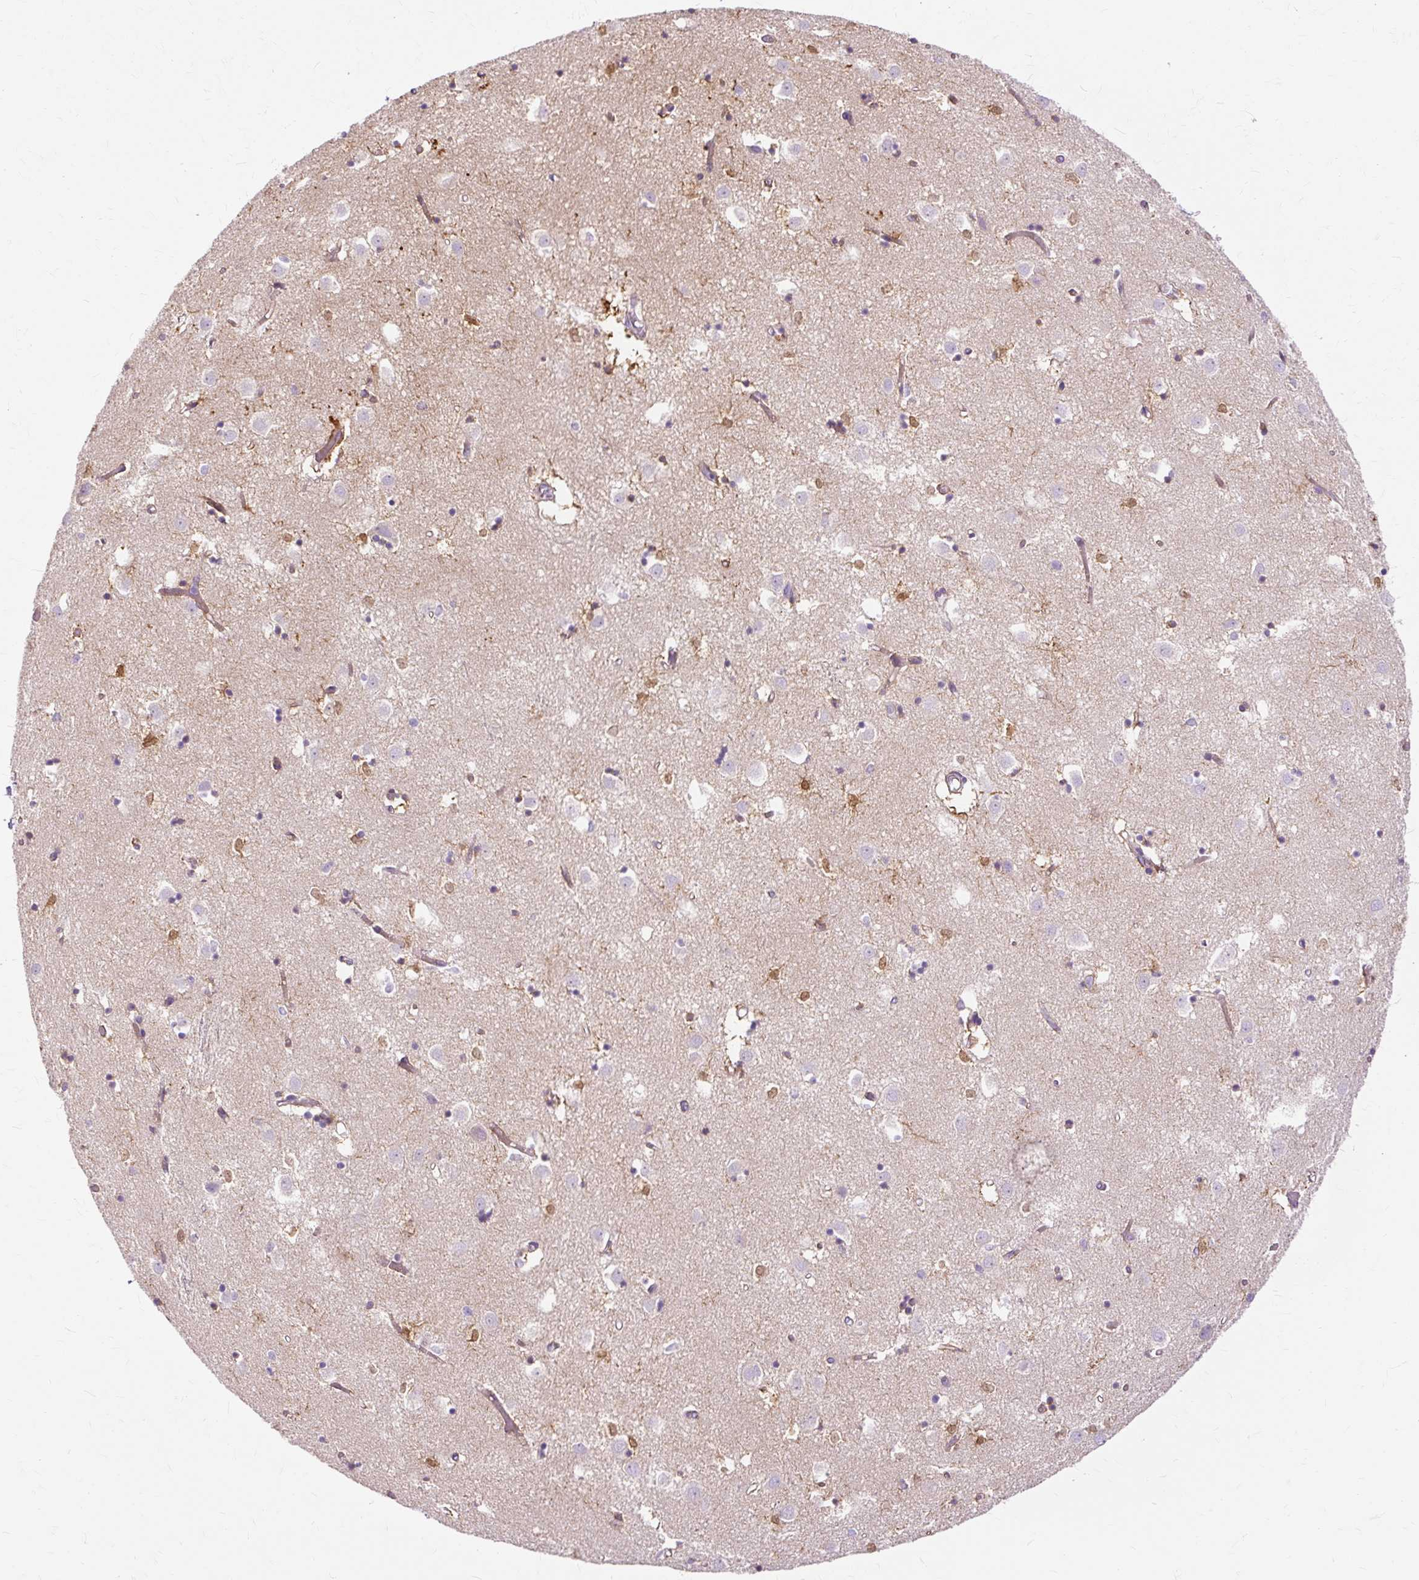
{"staining": {"intensity": "moderate", "quantity": "<25%", "location": "cytoplasmic/membranous"}, "tissue": "caudate", "cell_type": "Glial cells", "image_type": "normal", "snomed": [{"axis": "morphology", "description": "Normal tissue, NOS"}, {"axis": "topography", "description": "Lateral ventricle wall"}], "caption": "Protein expression analysis of normal caudate demonstrates moderate cytoplasmic/membranous positivity in approximately <25% of glial cells.", "gene": "DCTN4", "patient": {"sex": "male", "age": 70}}